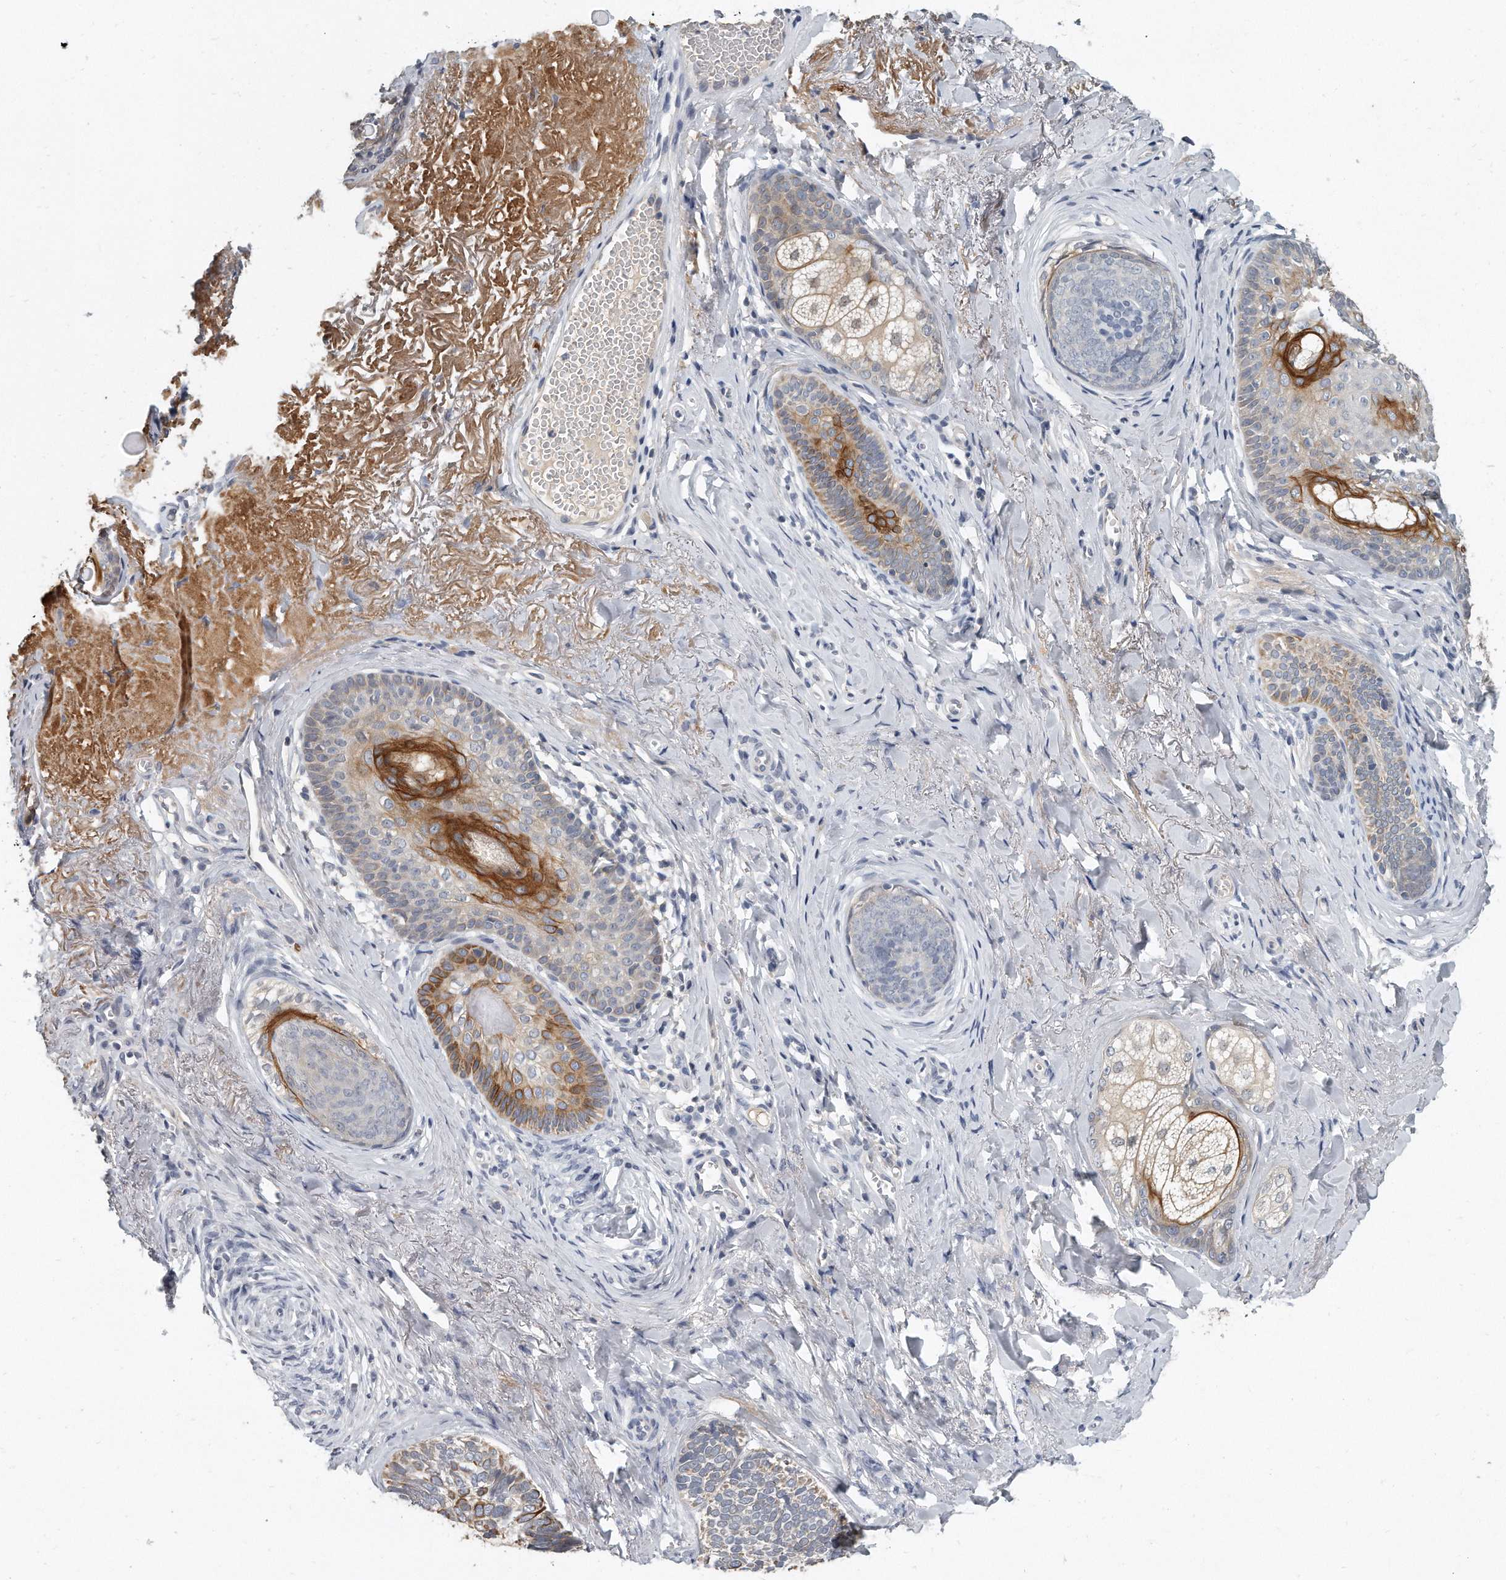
{"staining": {"intensity": "moderate", "quantity": "<25%", "location": "cytoplasmic/membranous"}, "tissue": "skin cancer", "cell_type": "Tumor cells", "image_type": "cancer", "snomed": [{"axis": "morphology", "description": "Basal cell carcinoma"}, {"axis": "topography", "description": "Skin"}], "caption": "A micrograph of human basal cell carcinoma (skin) stained for a protein shows moderate cytoplasmic/membranous brown staining in tumor cells.", "gene": "KLHL7", "patient": {"sex": "male", "age": 62}}